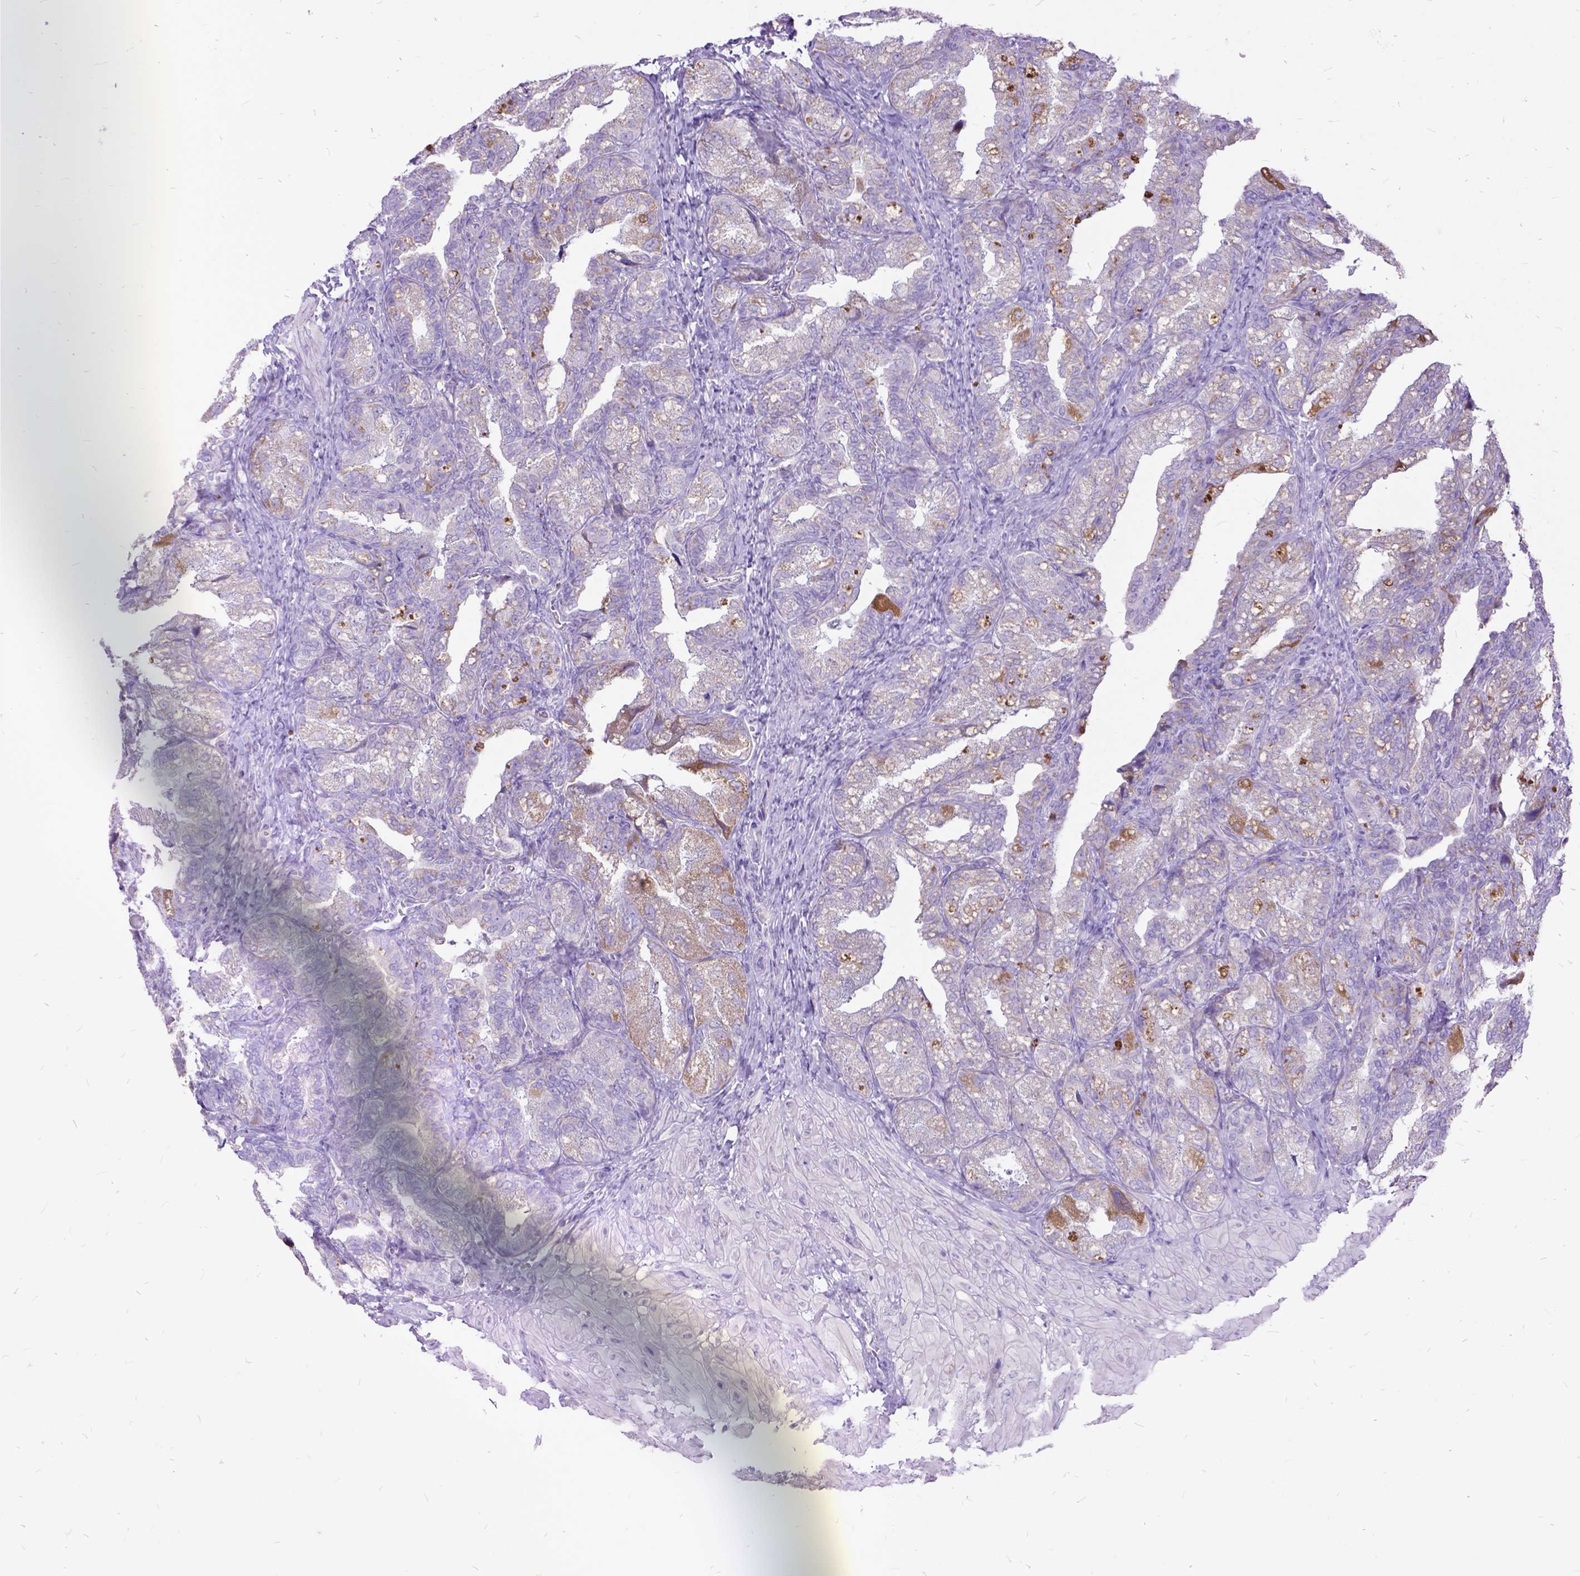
{"staining": {"intensity": "negative", "quantity": "none", "location": "none"}, "tissue": "seminal vesicle", "cell_type": "Glandular cells", "image_type": "normal", "snomed": [{"axis": "morphology", "description": "Normal tissue, NOS"}, {"axis": "topography", "description": "Seminal veicle"}], "caption": "DAB immunohistochemical staining of benign seminal vesicle reveals no significant staining in glandular cells. The staining is performed using DAB brown chromogen with nuclei counter-stained in using hematoxylin.", "gene": "CTAG2", "patient": {"sex": "male", "age": 57}}